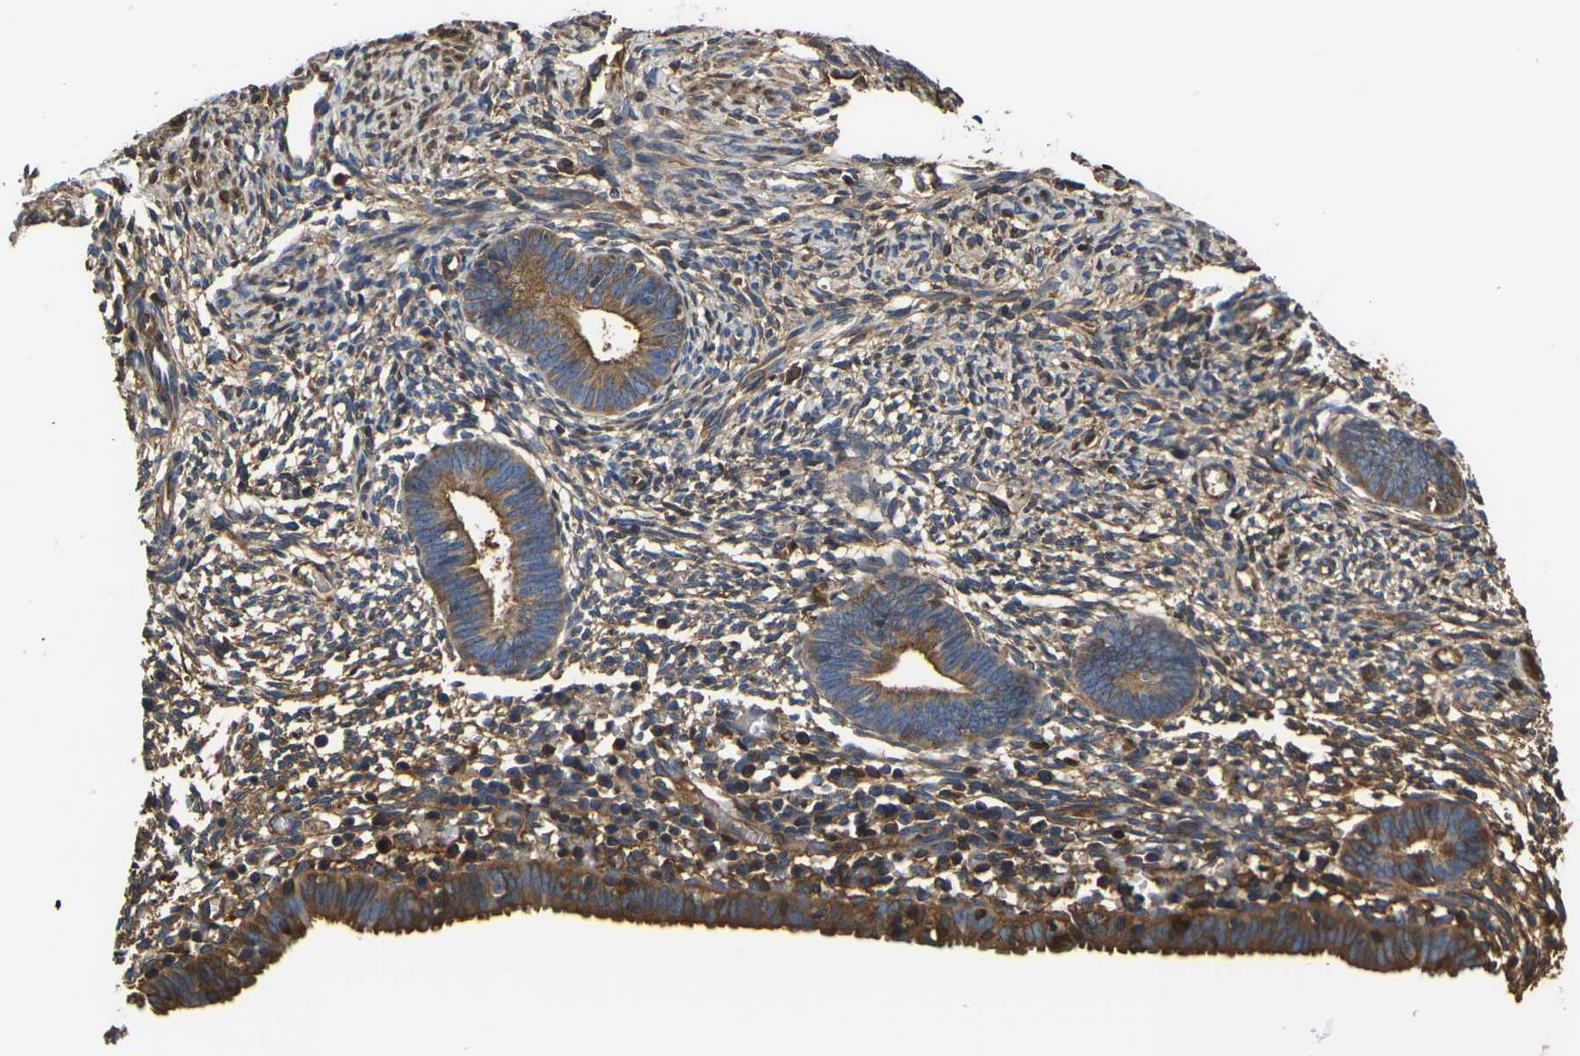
{"staining": {"intensity": "moderate", "quantity": ">75%", "location": "cytoplasmic/membranous"}, "tissue": "endometrium", "cell_type": "Cells in endometrial stroma", "image_type": "normal", "snomed": [{"axis": "morphology", "description": "Normal tissue, NOS"}, {"axis": "morphology", "description": "Atrophy, NOS"}, {"axis": "topography", "description": "Uterus"}, {"axis": "topography", "description": "Endometrium"}], "caption": "Protein staining demonstrates moderate cytoplasmic/membranous expression in approximately >75% of cells in endometrial stroma in normal endometrium.", "gene": "HSPG2", "patient": {"sex": "female", "age": 68}}